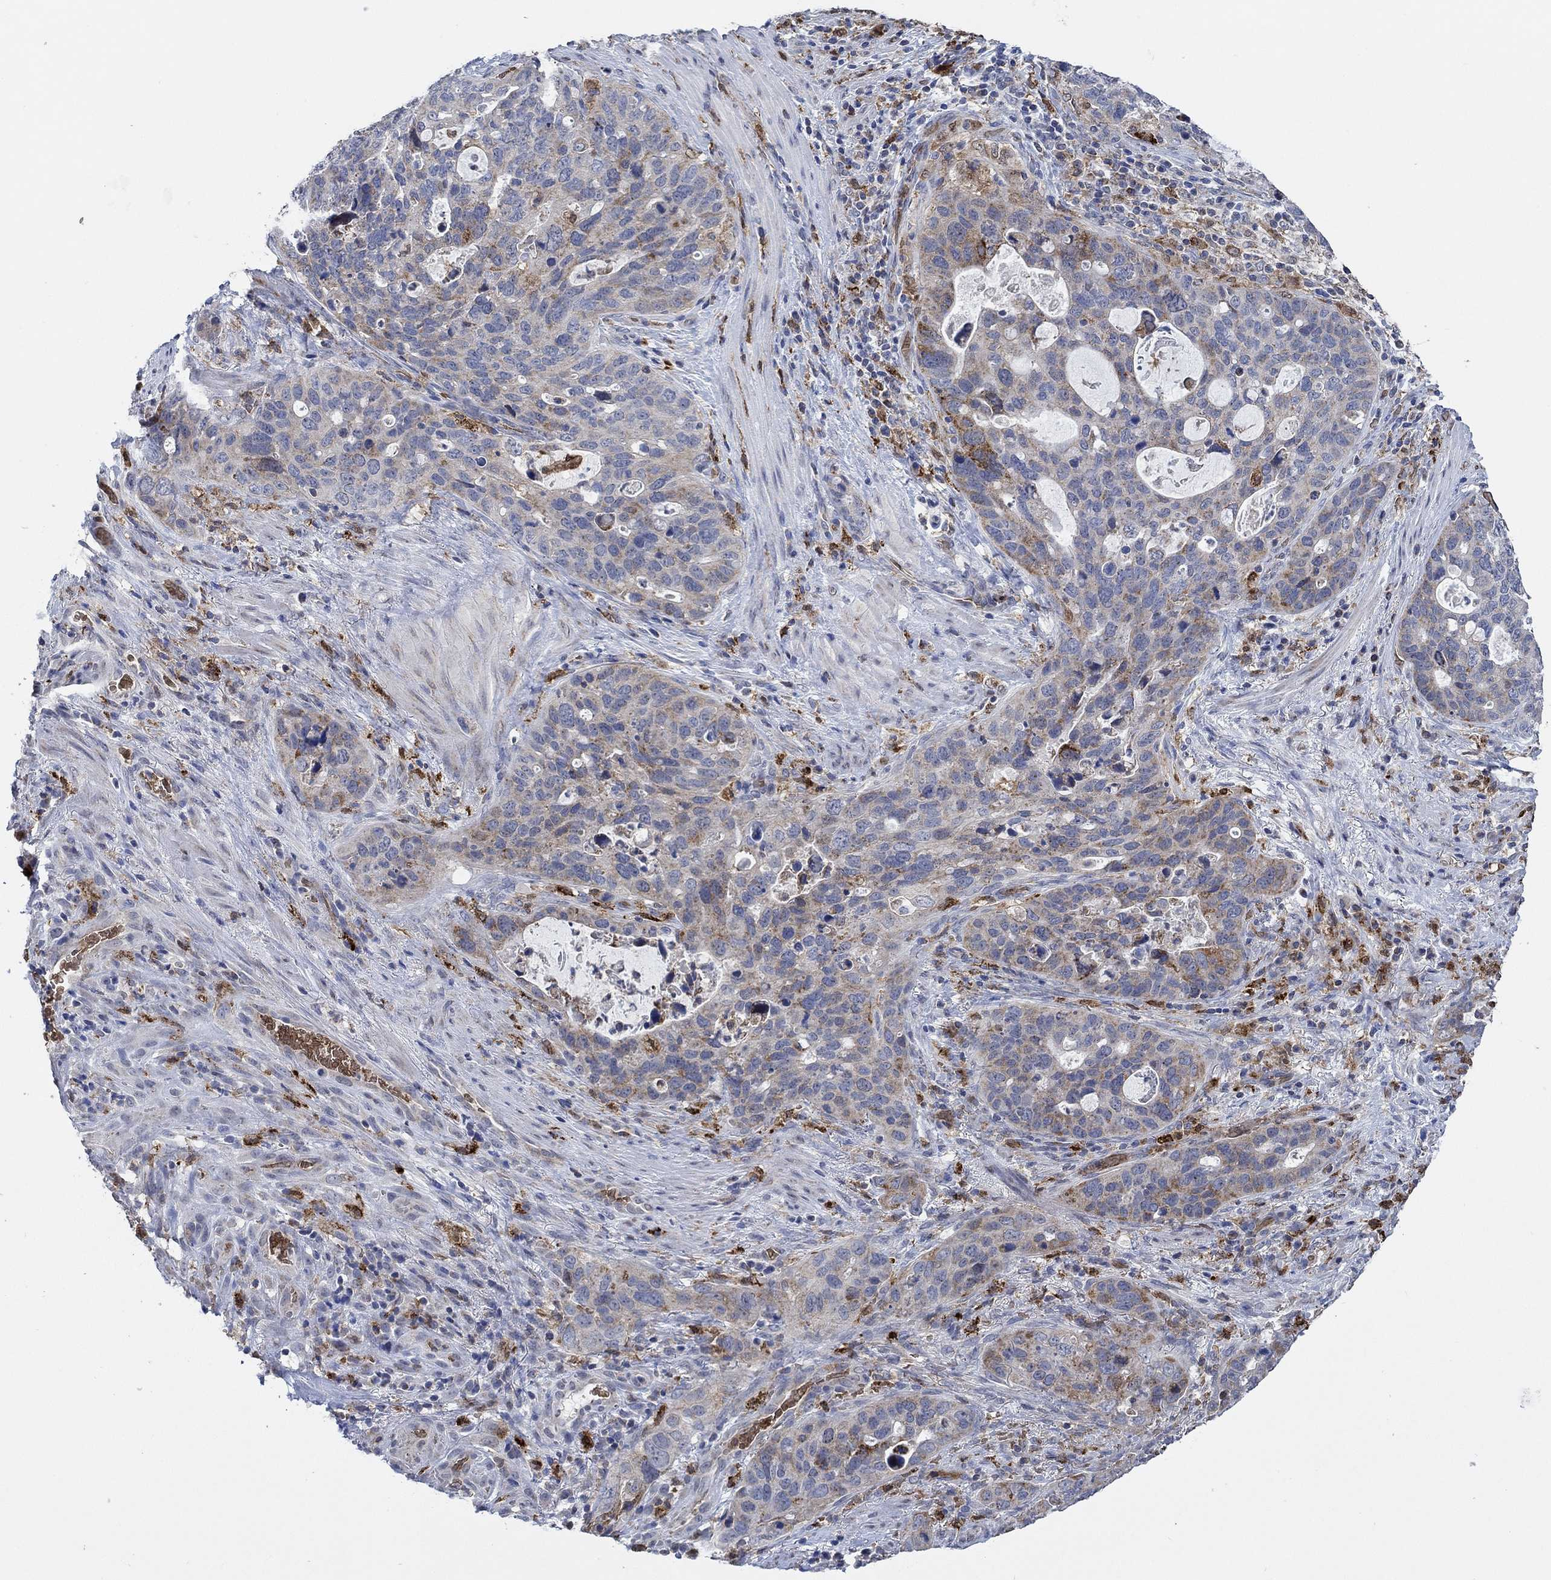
{"staining": {"intensity": "weak", "quantity": "<25%", "location": "cytoplasmic/membranous"}, "tissue": "stomach cancer", "cell_type": "Tumor cells", "image_type": "cancer", "snomed": [{"axis": "morphology", "description": "Adenocarcinoma, NOS"}, {"axis": "topography", "description": "Stomach"}], "caption": "Immunohistochemistry (IHC) micrograph of stomach adenocarcinoma stained for a protein (brown), which exhibits no staining in tumor cells.", "gene": "MPP1", "patient": {"sex": "male", "age": 54}}